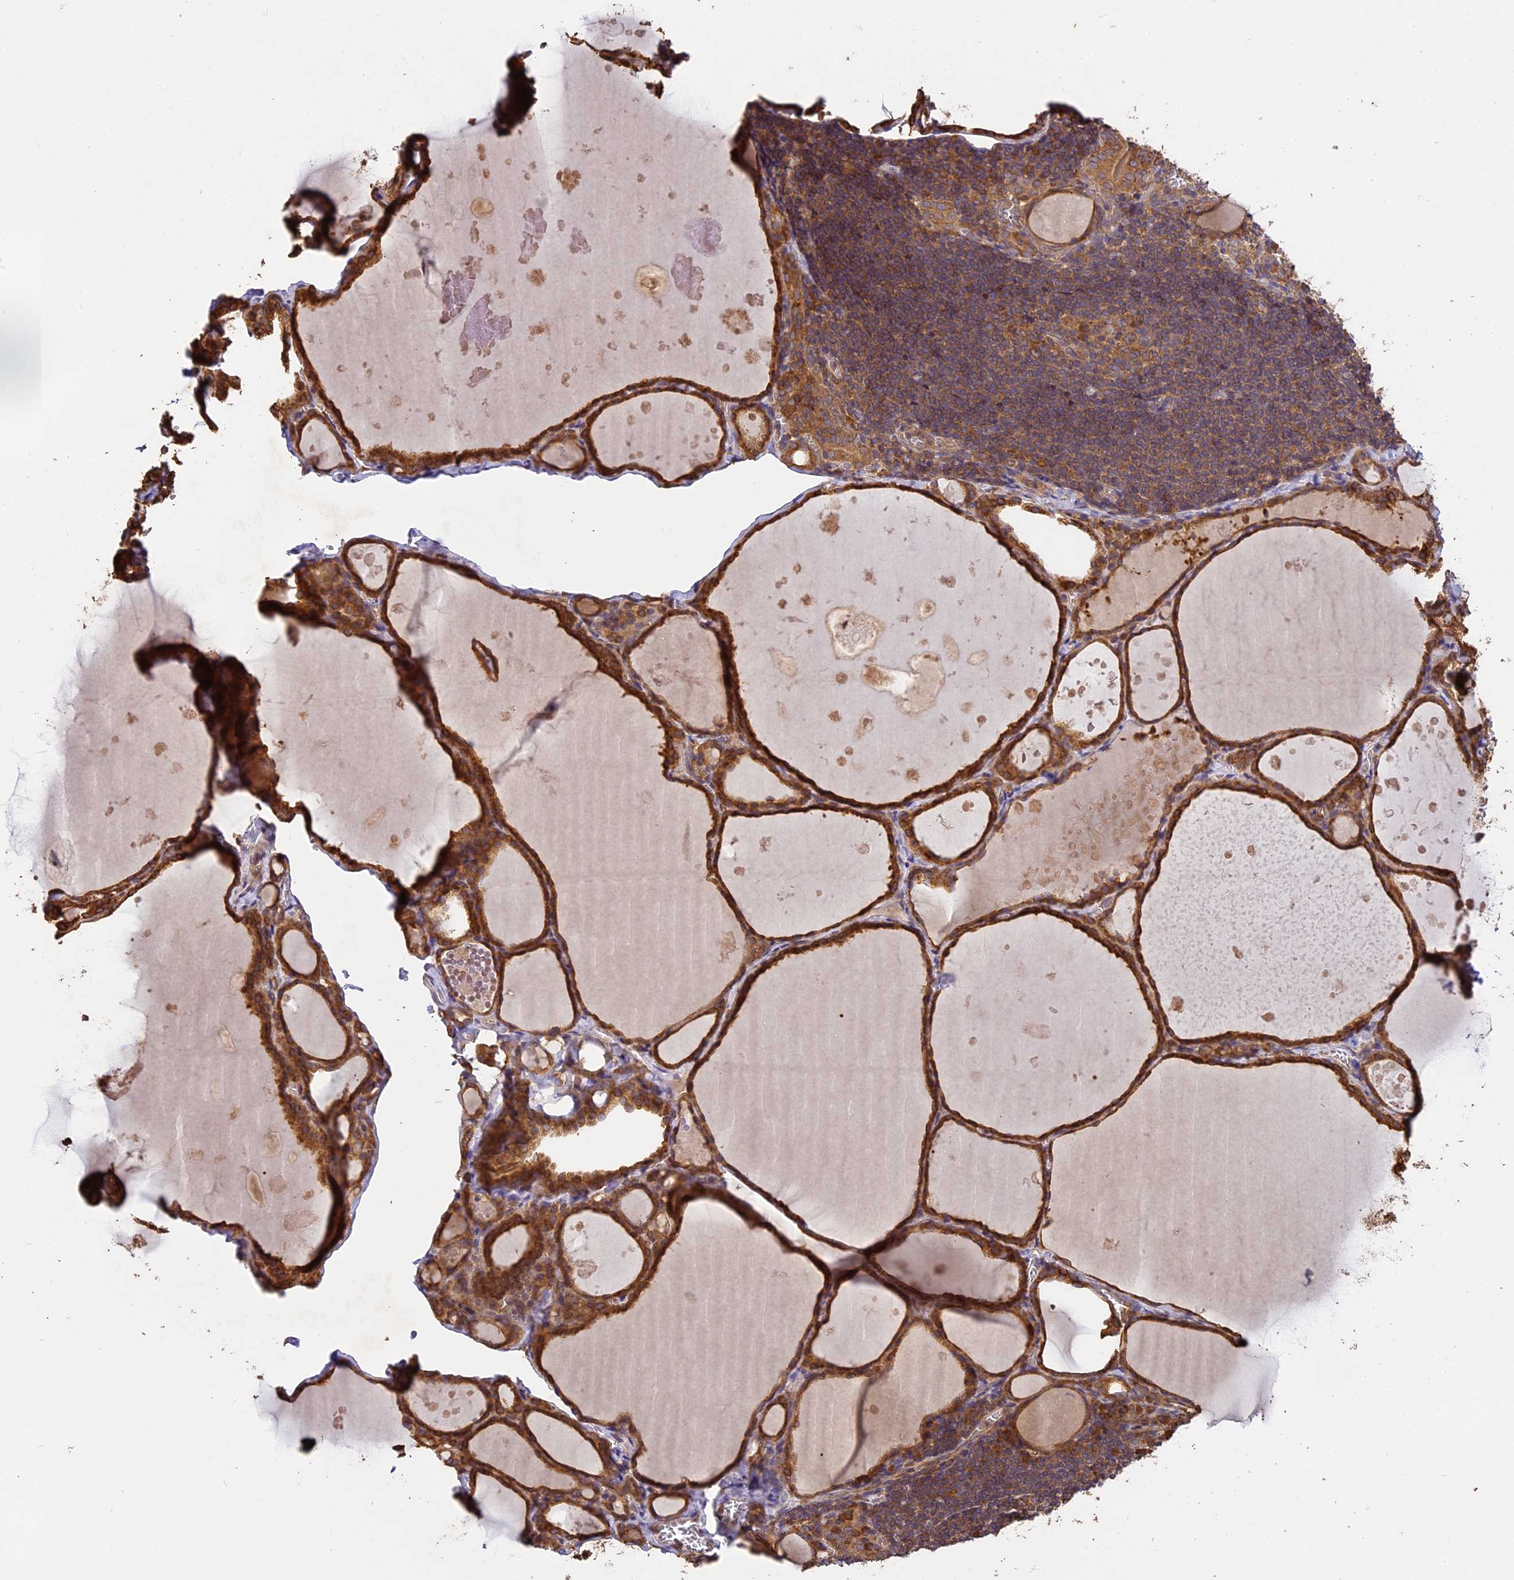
{"staining": {"intensity": "moderate", "quantity": ">75%", "location": "cytoplasmic/membranous"}, "tissue": "thyroid gland", "cell_type": "Glandular cells", "image_type": "normal", "snomed": [{"axis": "morphology", "description": "Normal tissue, NOS"}, {"axis": "topography", "description": "Thyroid gland"}], "caption": "Brown immunohistochemical staining in normal thyroid gland shows moderate cytoplasmic/membranous positivity in about >75% of glandular cells. The staining is performed using DAB brown chromogen to label protein expression. The nuclei are counter-stained blue using hematoxylin.", "gene": "BRAP", "patient": {"sex": "male", "age": 56}}